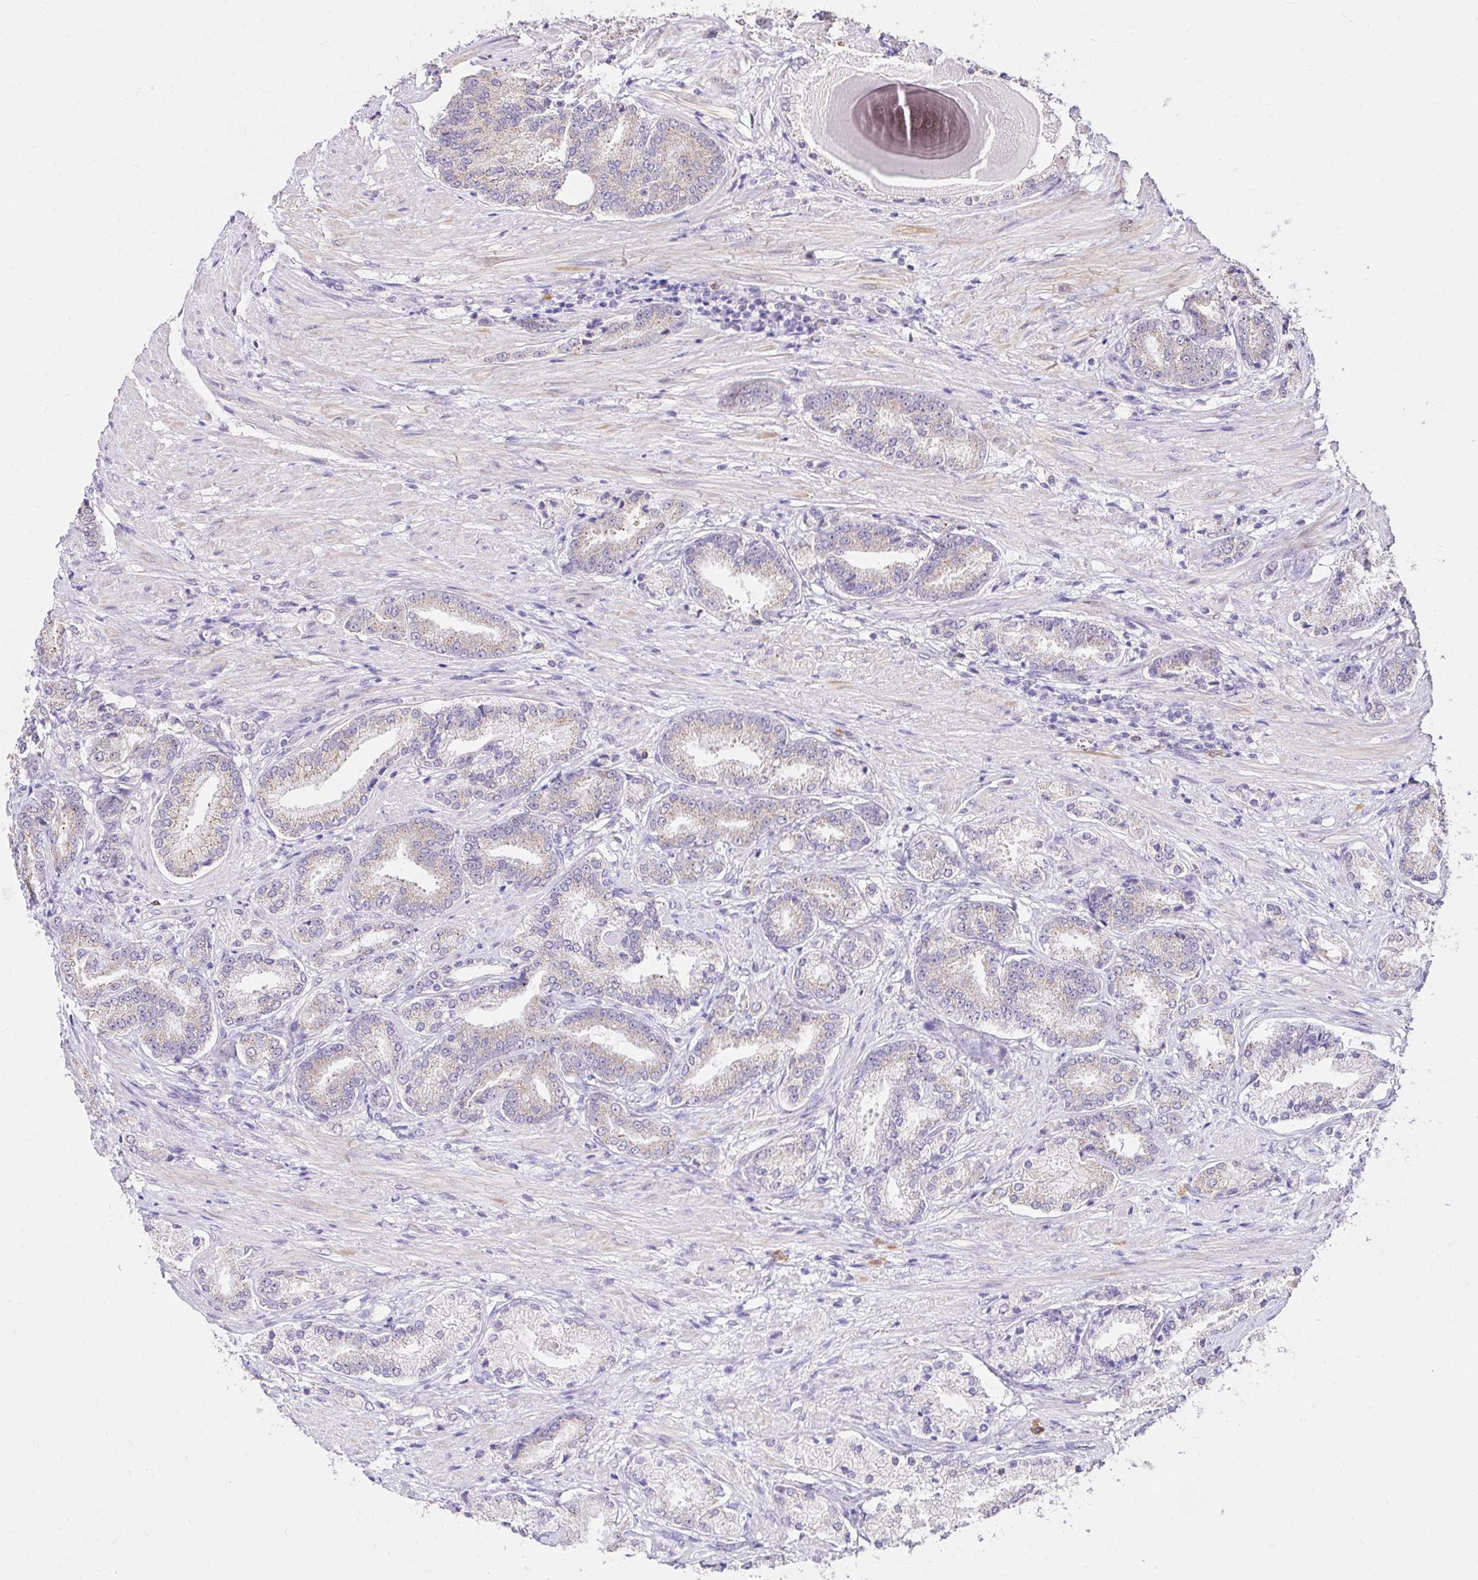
{"staining": {"intensity": "weak", "quantity": "<25%", "location": "cytoplasmic/membranous"}, "tissue": "prostate cancer", "cell_type": "Tumor cells", "image_type": "cancer", "snomed": [{"axis": "morphology", "description": "Adenocarcinoma, High grade"}, {"axis": "topography", "description": "Prostate and seminal vesicle, NOS"}], "caption": "There is no significant positivity in tumor cells of prostate cancer.", "gene": "KIAA1210", "patient": {"sex": "male", "age": 61}}